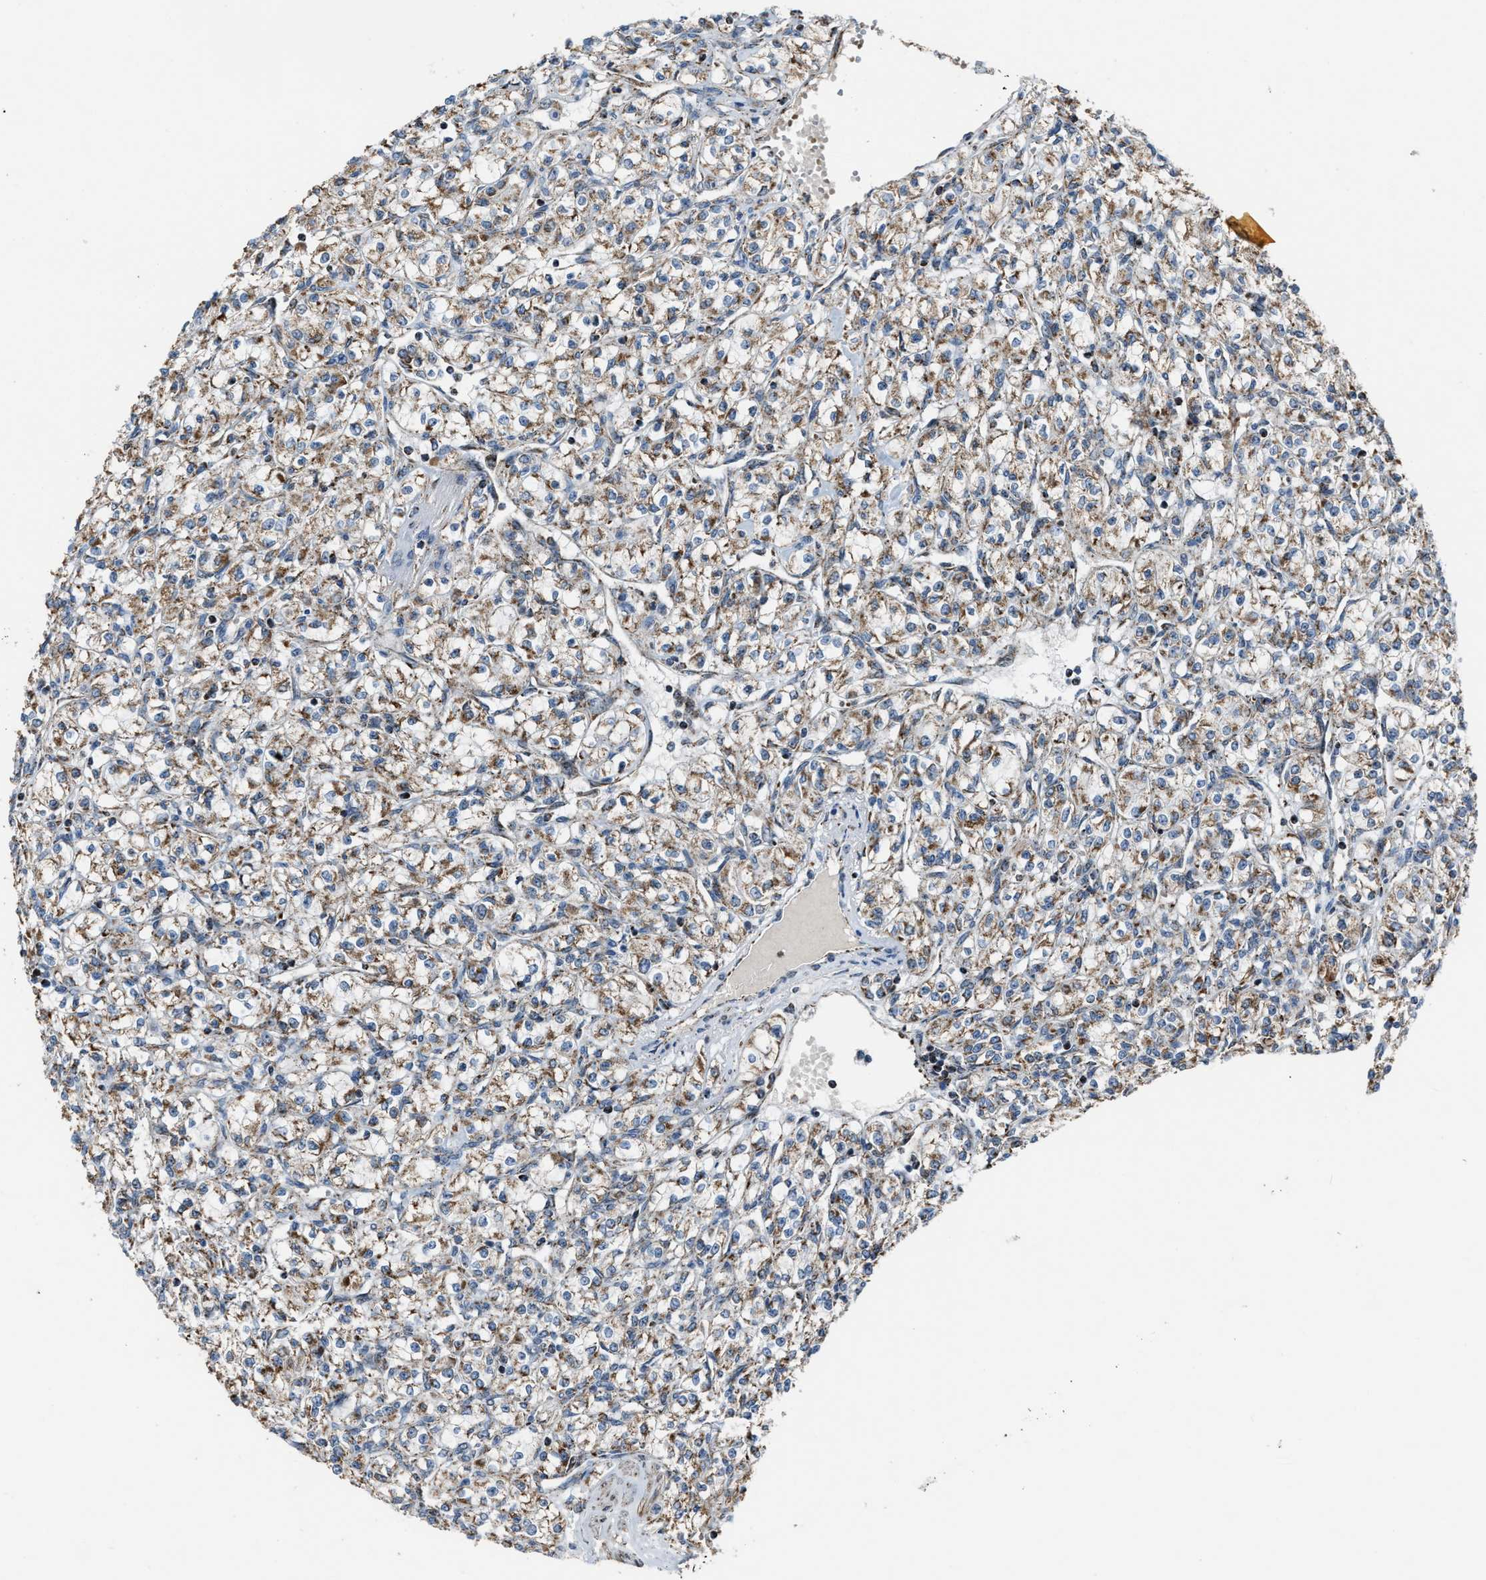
{"staining": {"intensity": "moderate", "quantity": ">75%", "location": "cytoplasmic/membranous"}, "tissue": "renal cancer", "cell_type": "Tumor cells", "image_type": "cancer", "snomed": [{"axis": "morphology", "description": "Adenocarcinoma, NOS"}, {"axis": "topography", "description": "Kidney"}], "caption": "Human renal cancer stained with a brown dye shows moderate cytoplasmic/membranous positive positivity in about >75% of tumor cells.", "gene": "CHN2", "patient": {"sex": "male", "age": 77}}